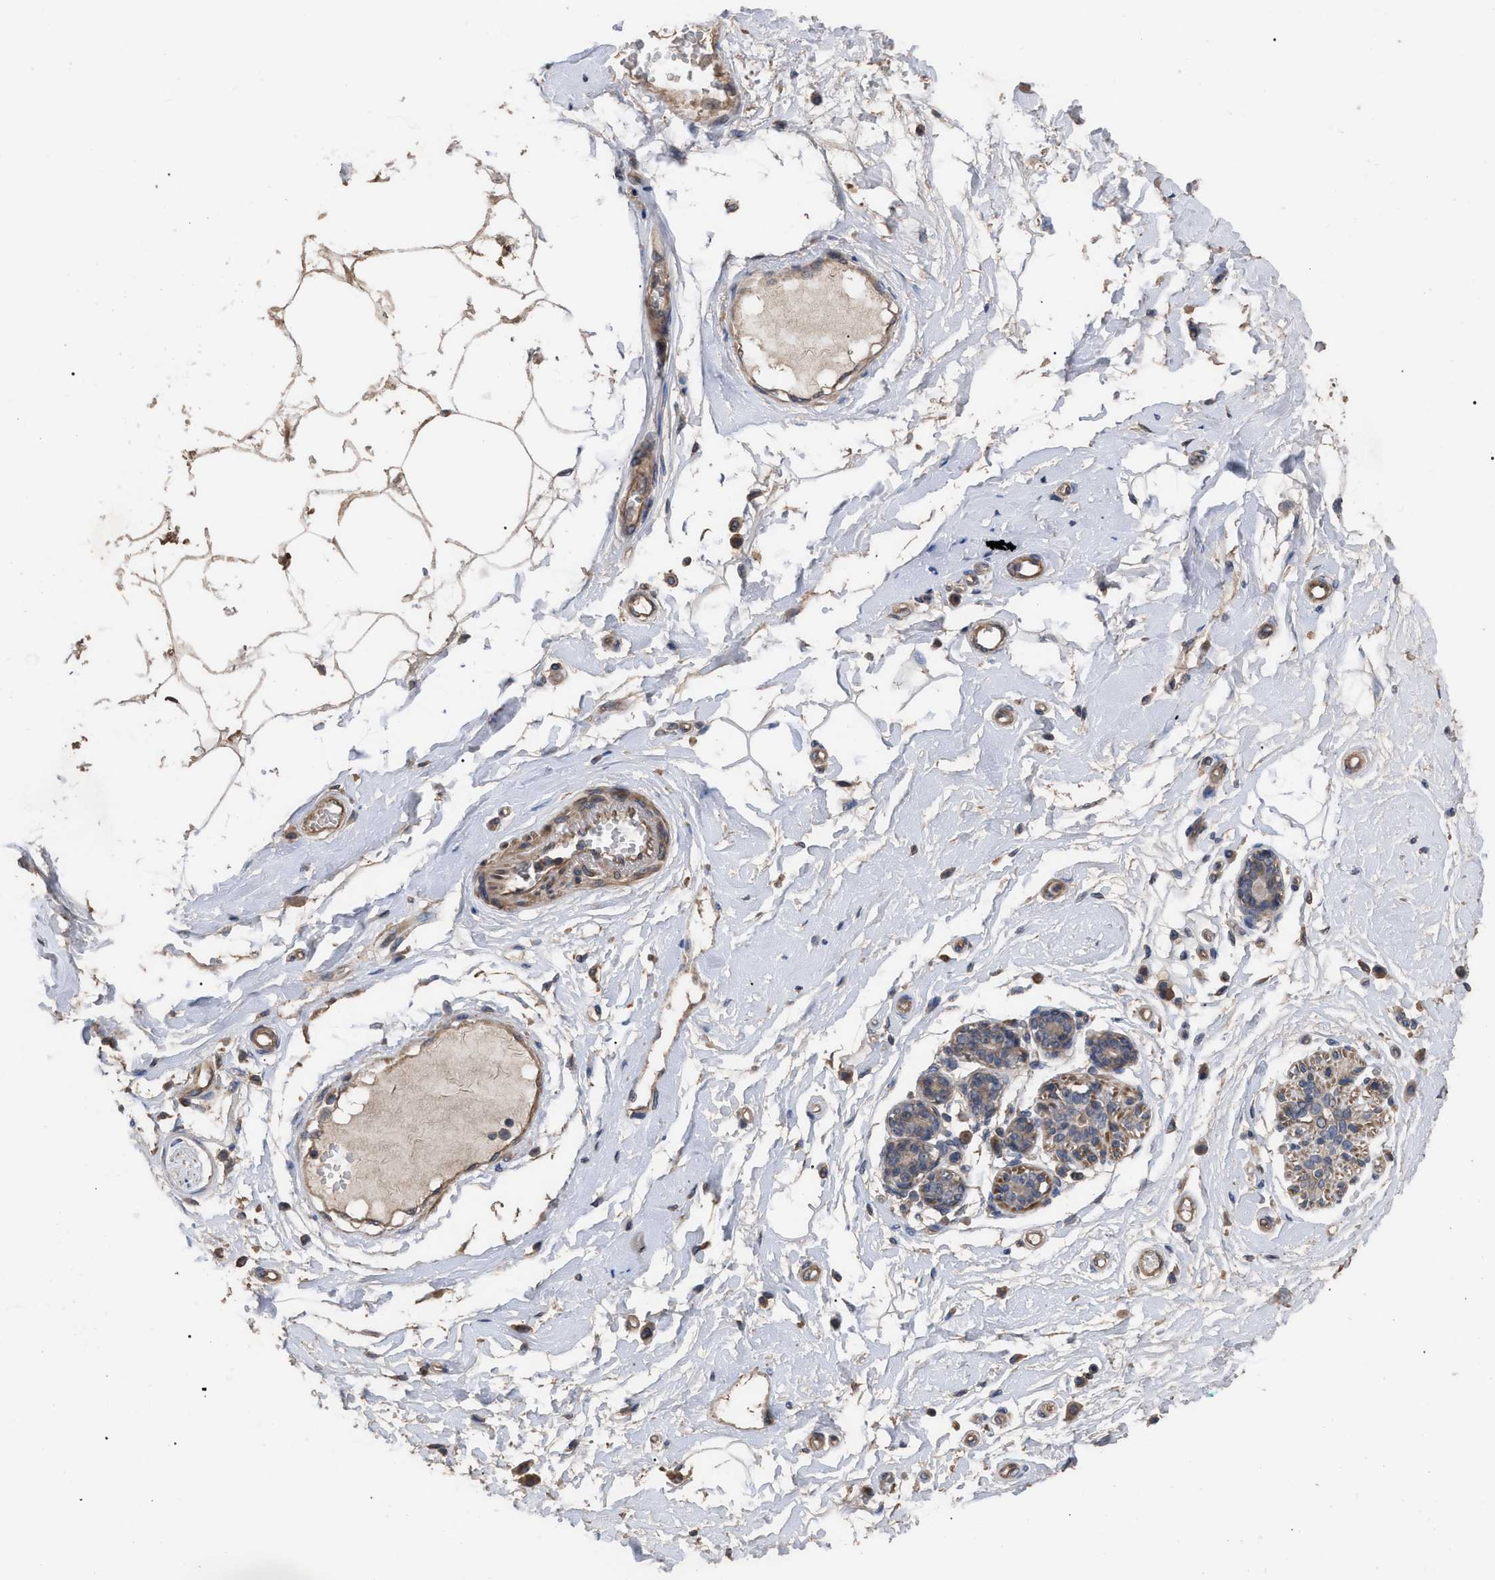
{"staining": {"intensity": "moderate", "quantity": ">75%", "location": "cytoplasmic/membranous"}, "tissue": "breast", "cell_type": "Adipocytes", "image_type": "normal", "snomed": [{"axis": "morphology", "description": "Normal tissue, NOS"}, {"axis": "morphology", "description": "Lobular carcinoma"}, {"axis": "topography", "description": "Breast"}], "caption": "Adipocytes display medium levels of moderate cytoplasmic/membranous expression in approximately >75% of cells in benign breast.", "gene": "BTN2A1", "patient": {"sex": "female", "age": 59}}